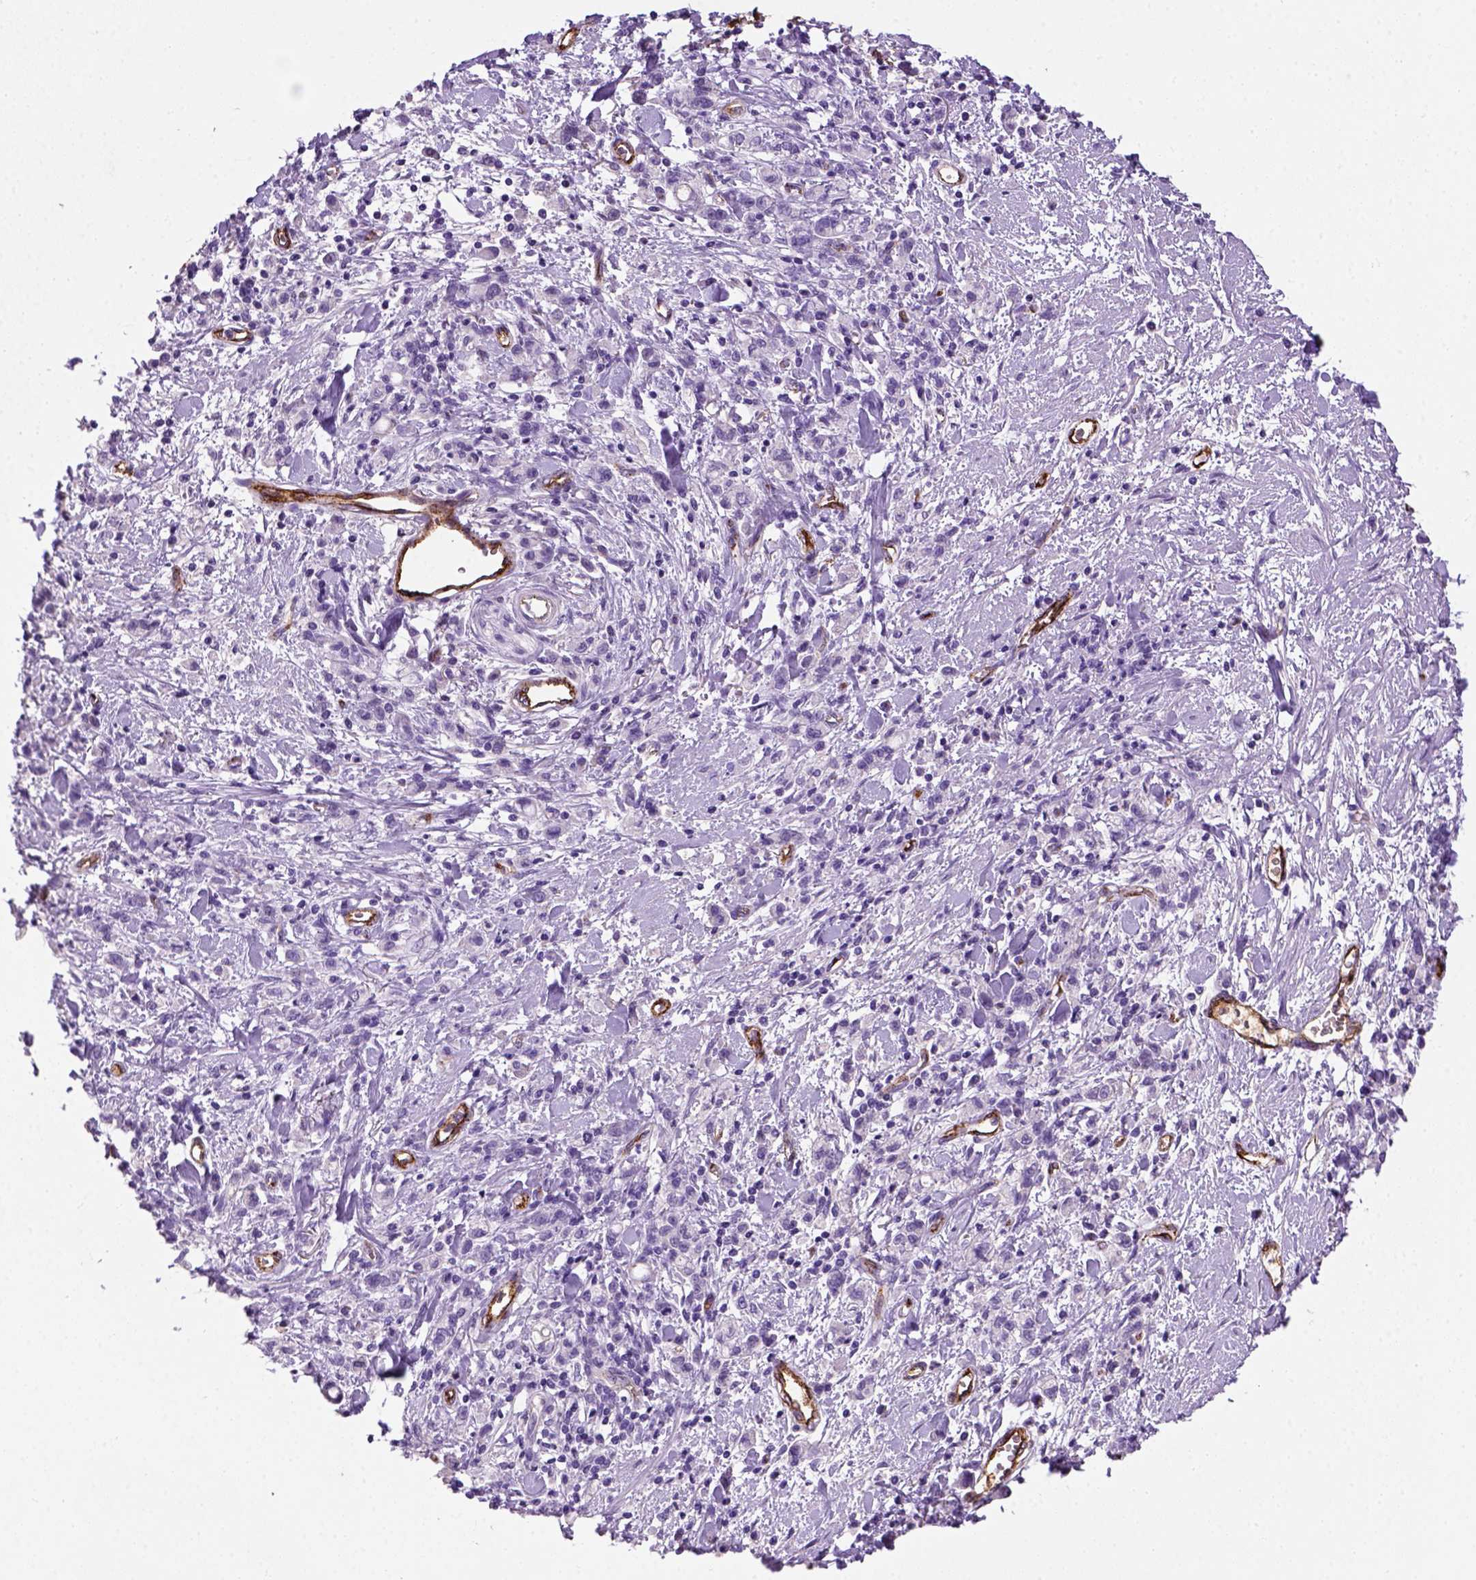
{"staining": {"intensity": "negative", "quantity": "none", "location": "none"}, "tissue": "stomach cancer", "cell_type": "Tumor cells", "image_type": "cancer", "snomed": [{"axis": "morphology", "description": "Adenocarcinoma, NOS"}, {"axis": "topography", "description": "Stomach"}], "caption": "Tumor cells show no significant expression in stomach cancer (adenocarcinoma). (DAB IHC, high magnification).", "gene": "VWF", "patient": {"sex": "male", "age": 77}}